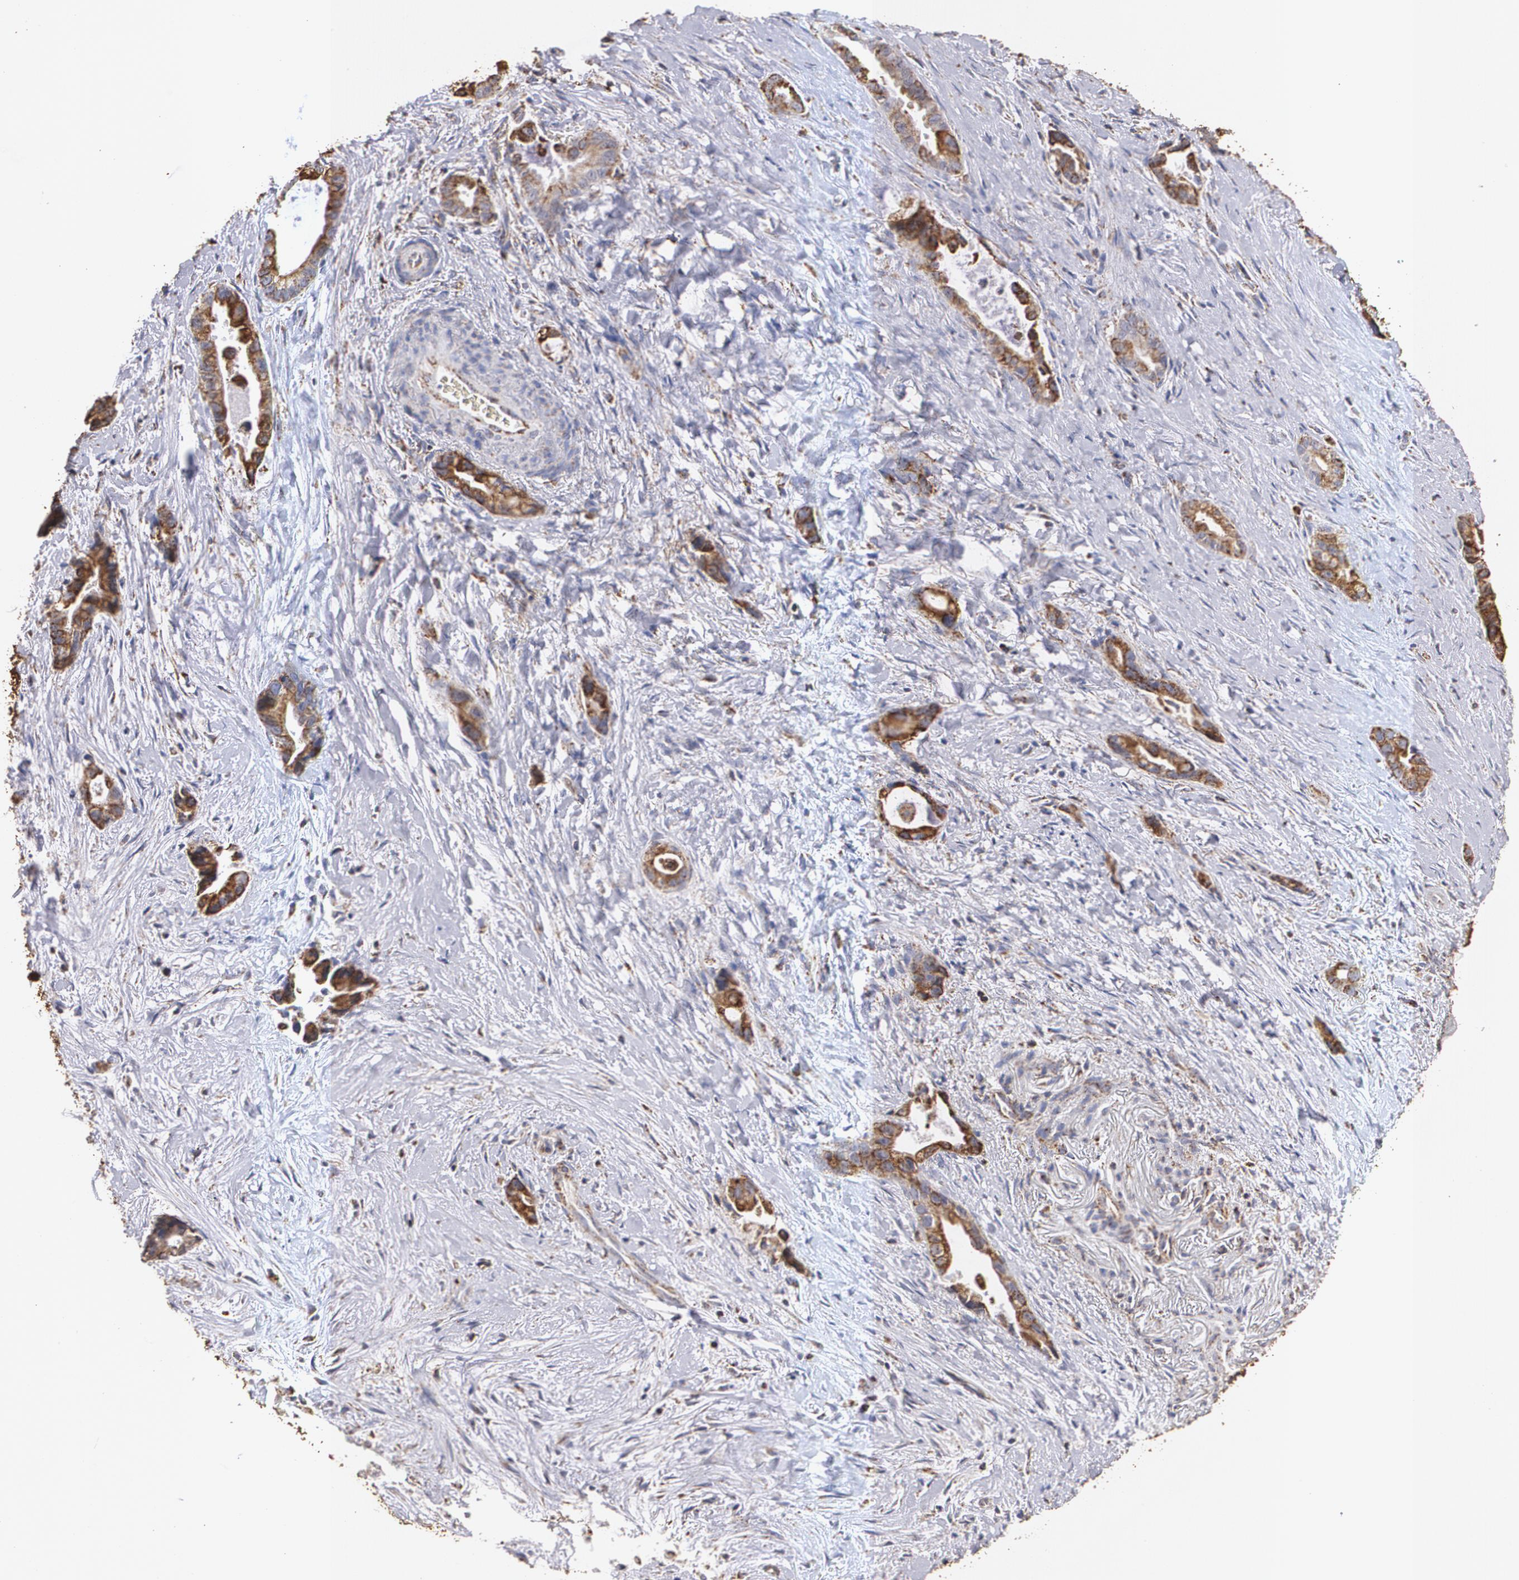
{"staining": {"intensity": "moderate", "quantity": ">75%", "location": "cytoplasmic/membranous"}, "tissue": "liver cancer", "cell_type": "Tumor cells", "image_type": "cancer", "snomed": [{"axis": "morphology", "description": "Cholangiocarcinoma"}, {"axis": "topography", "description": "Liver"}], "caption": "DAB (3,3'-diaminobenzidine) immunohistochemical staining of human liver cancer shows moderate cytoplasmic/membranous protein positivity in approximately >75% of tumor cells.", "gene": "HSPD1", "patient": {"sex": "female", "age": 55}}